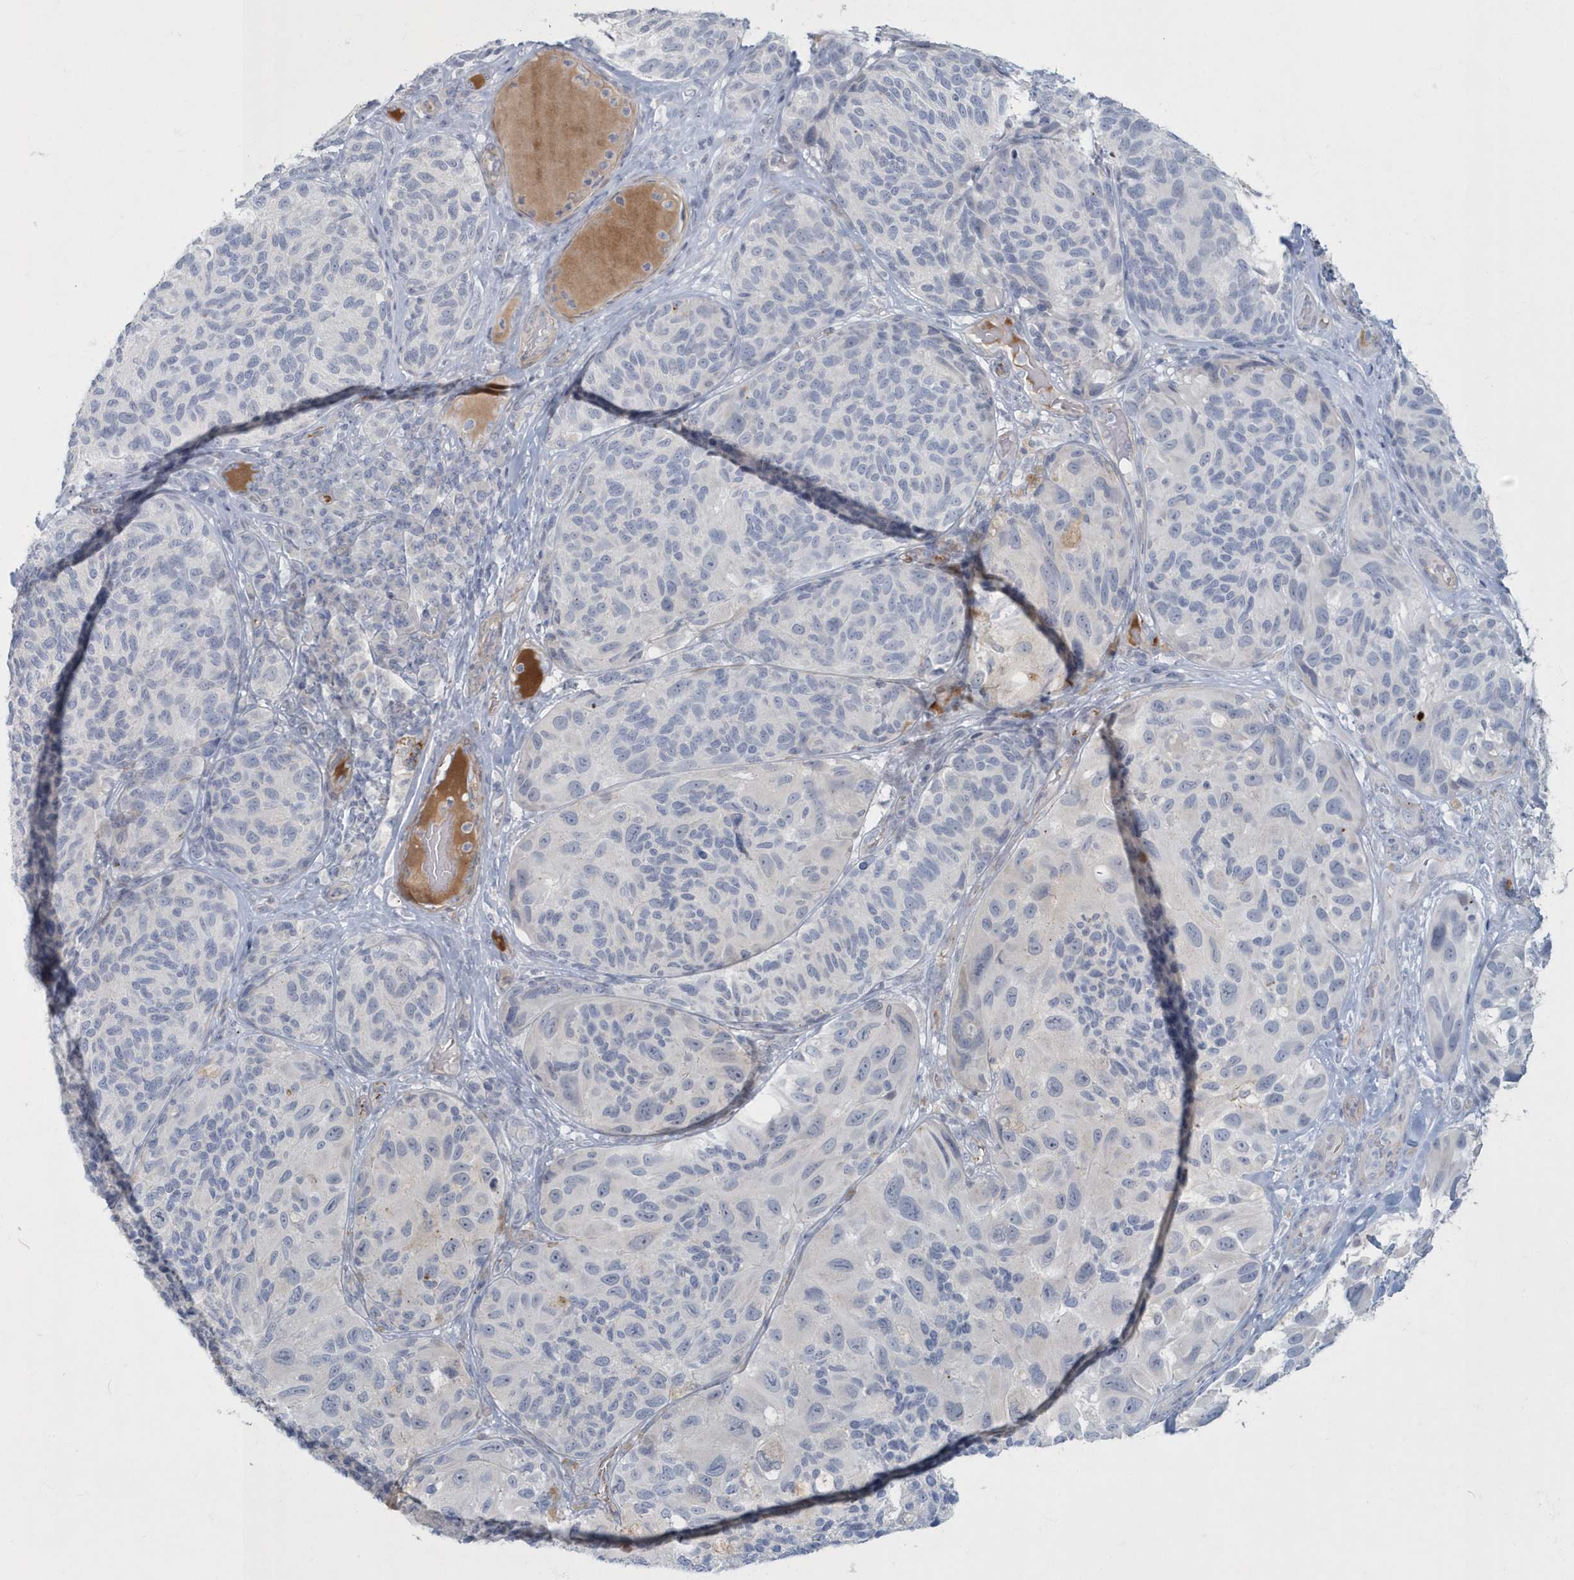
{"staining": {"intensity": "negative", "quantity": "none", "location": "none"}, "tissue": "melanoma", "cell_type": "Tumor cells", "image_type": "cancer", "snomed": [{"axis": "morphology", "description": "Malignant melanoma, NOS"}, {"axis": "topography", "description": "Skin"}], "caption": "Immunohistochemistry (IHC) micrograph of human melanoma stained for a protein (brown), which exhibits no positivity in tumor cells. (Brightfield microscopy of DAB immunohistochemistry at high magnification).", "gene": "MYOT", "patient": {"sex": "female", "age": 73}}